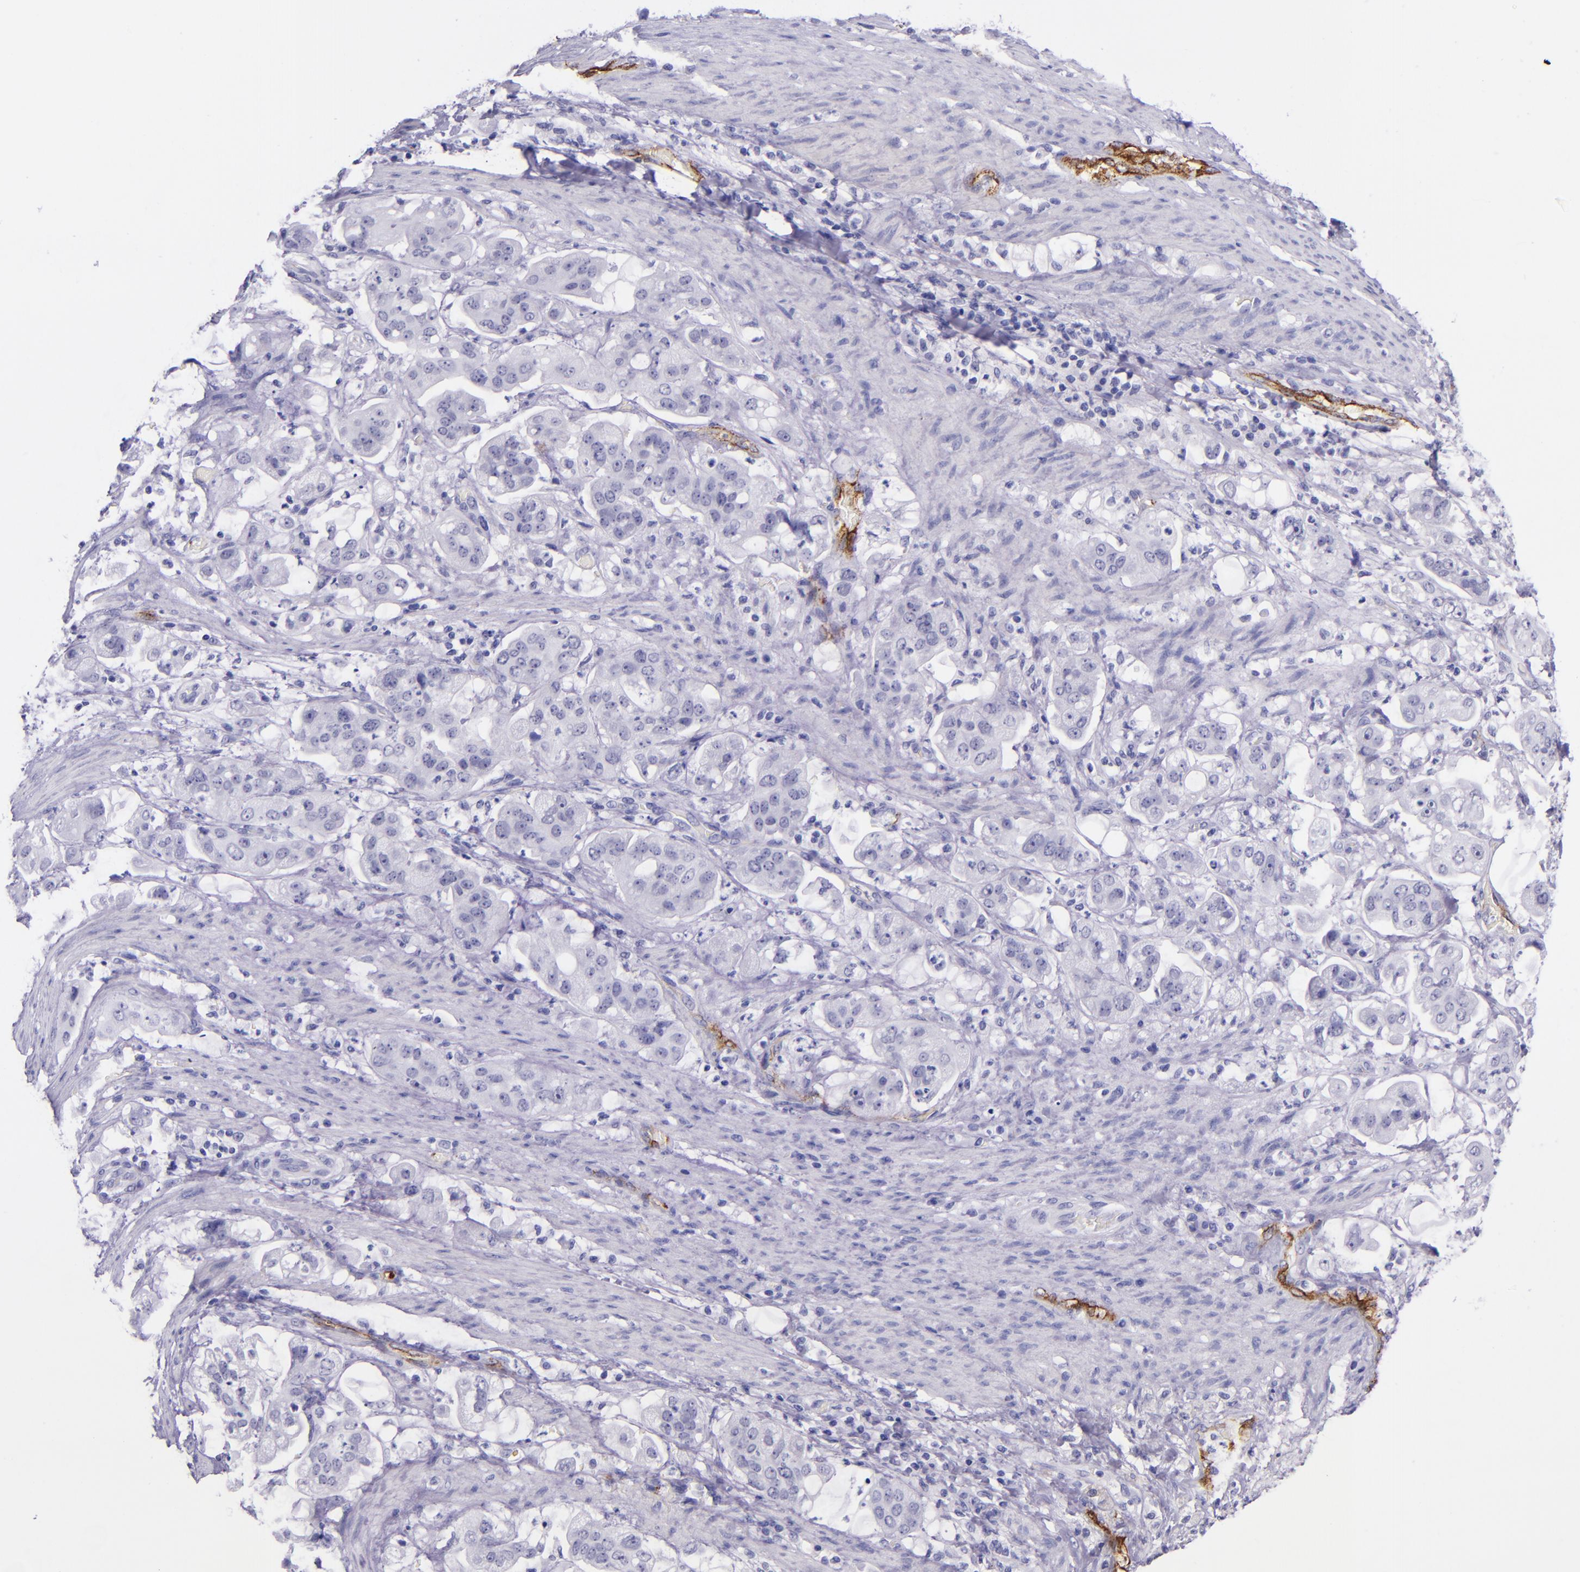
{"staining": {"intensity": "negative", "quantity": "none", "location": "none"}, "tissue": "stomach cancer", "cell_type": "Tumor cells", "image_type": "cancer", "snomed": [{"axis": "morphology", "description": "Adenocarcinoma, NOS"}, {"axis": "topography", "description": "Stomach"}], "caption": "A high-resolution micrograph shows immunohistochemistry staining of adenocarcinoma (stomach), which demonstrates no significant staining in tumor cells. (Immunohistochemistry, brightfield microscopy, high magnification).", "gene": "SELE", "patient": {"sex": "male", "age": 62}}